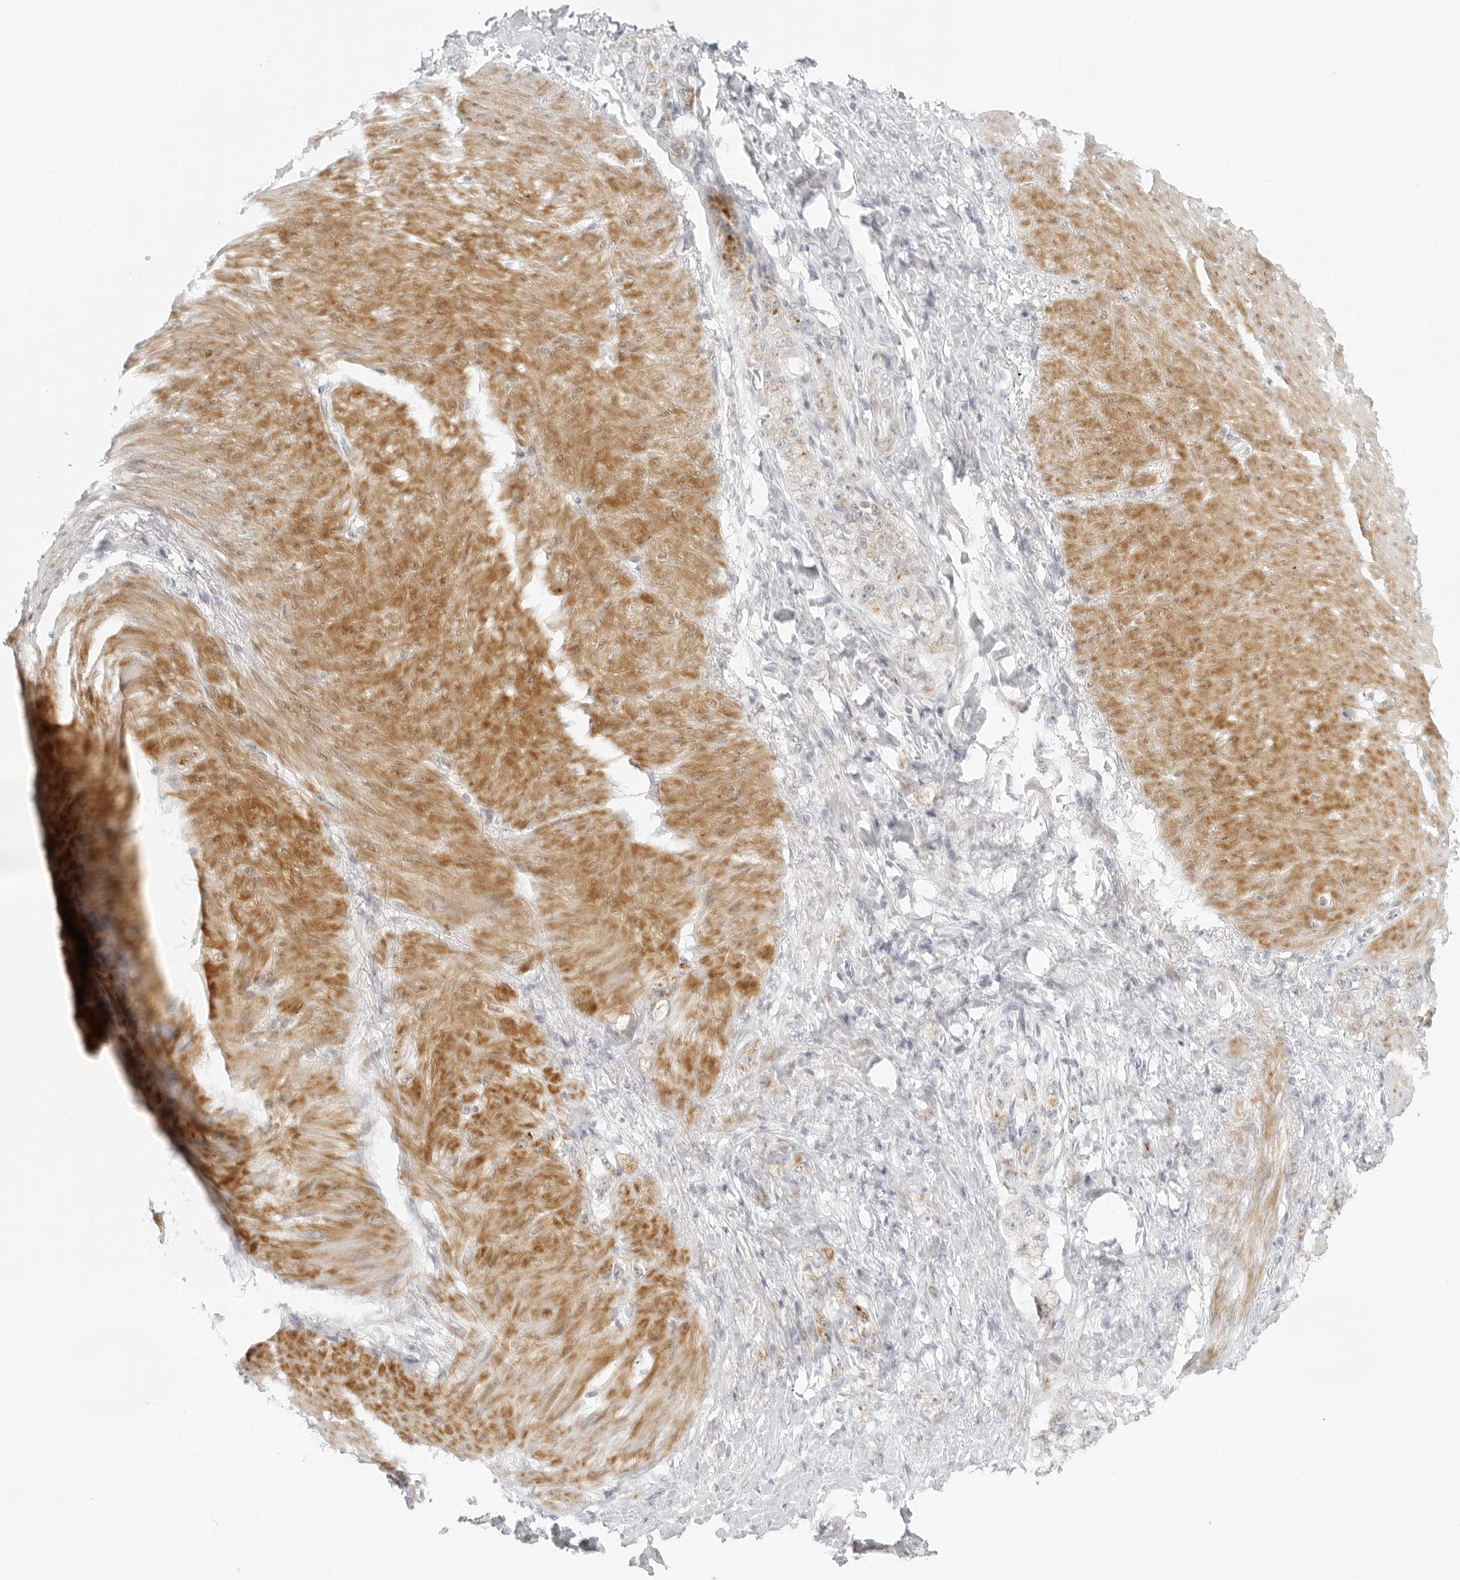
{"staining": {"intensity": "negative", "quantity": "none", "location": "none"}, "tissue": "stomach cancer", "cell_type": "Tumor cells", "image_type": "cancer", "snomed": [{"axis": "morphology", "description": "Normal tissue, NOS"}, {"axis": "morphology", "description": "Adenocarcinoma, NOS"}, {"axis": "topography", "description": "Stomach"}], "caption": "Tumor cells are negative for protein expression in human adenocarcinoma (stomach).", "gene": "RPS6KC1", "patient": {"sex": "male", "age": 82}}